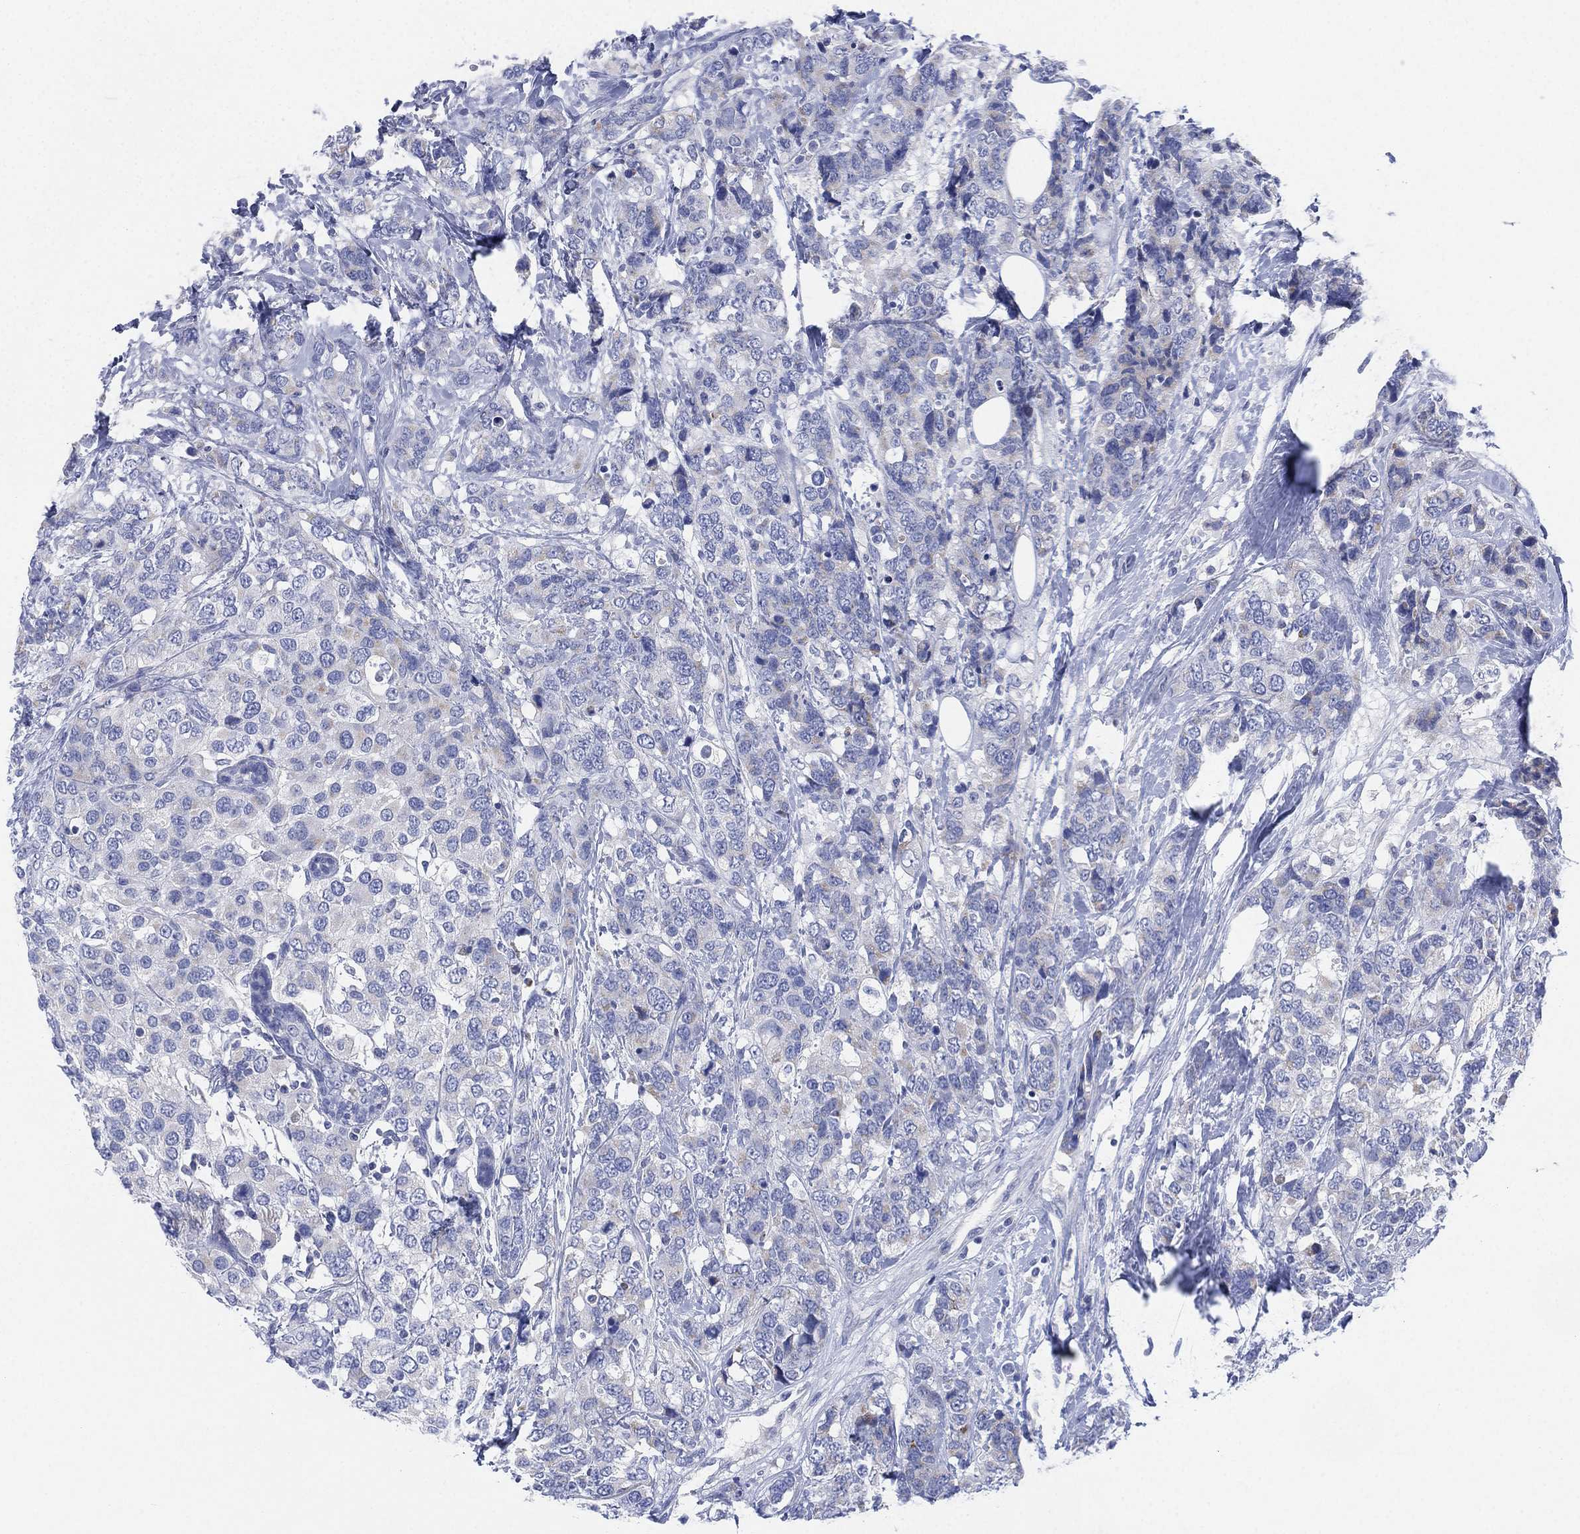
{"staining": {"intensity": "negative", "quantity": "none", "location": "none"}, "tissue": "breast cancer", "cell_type": "Tumor cells", "image_type": "cancer", "snomed": [{"axis": "morphology", "description": "Lobular carcinoma"}, {"axis": "topography", "description": "Breast"}], "caption": "DAB (3,3'-diaminobenzidine) immunohistochemical staining of human lobular carcinoma (breast) exhibits no significant staining in tumor cells.", "gene": "ADAD2", "patient": {"sex": "female", "age": 59}}